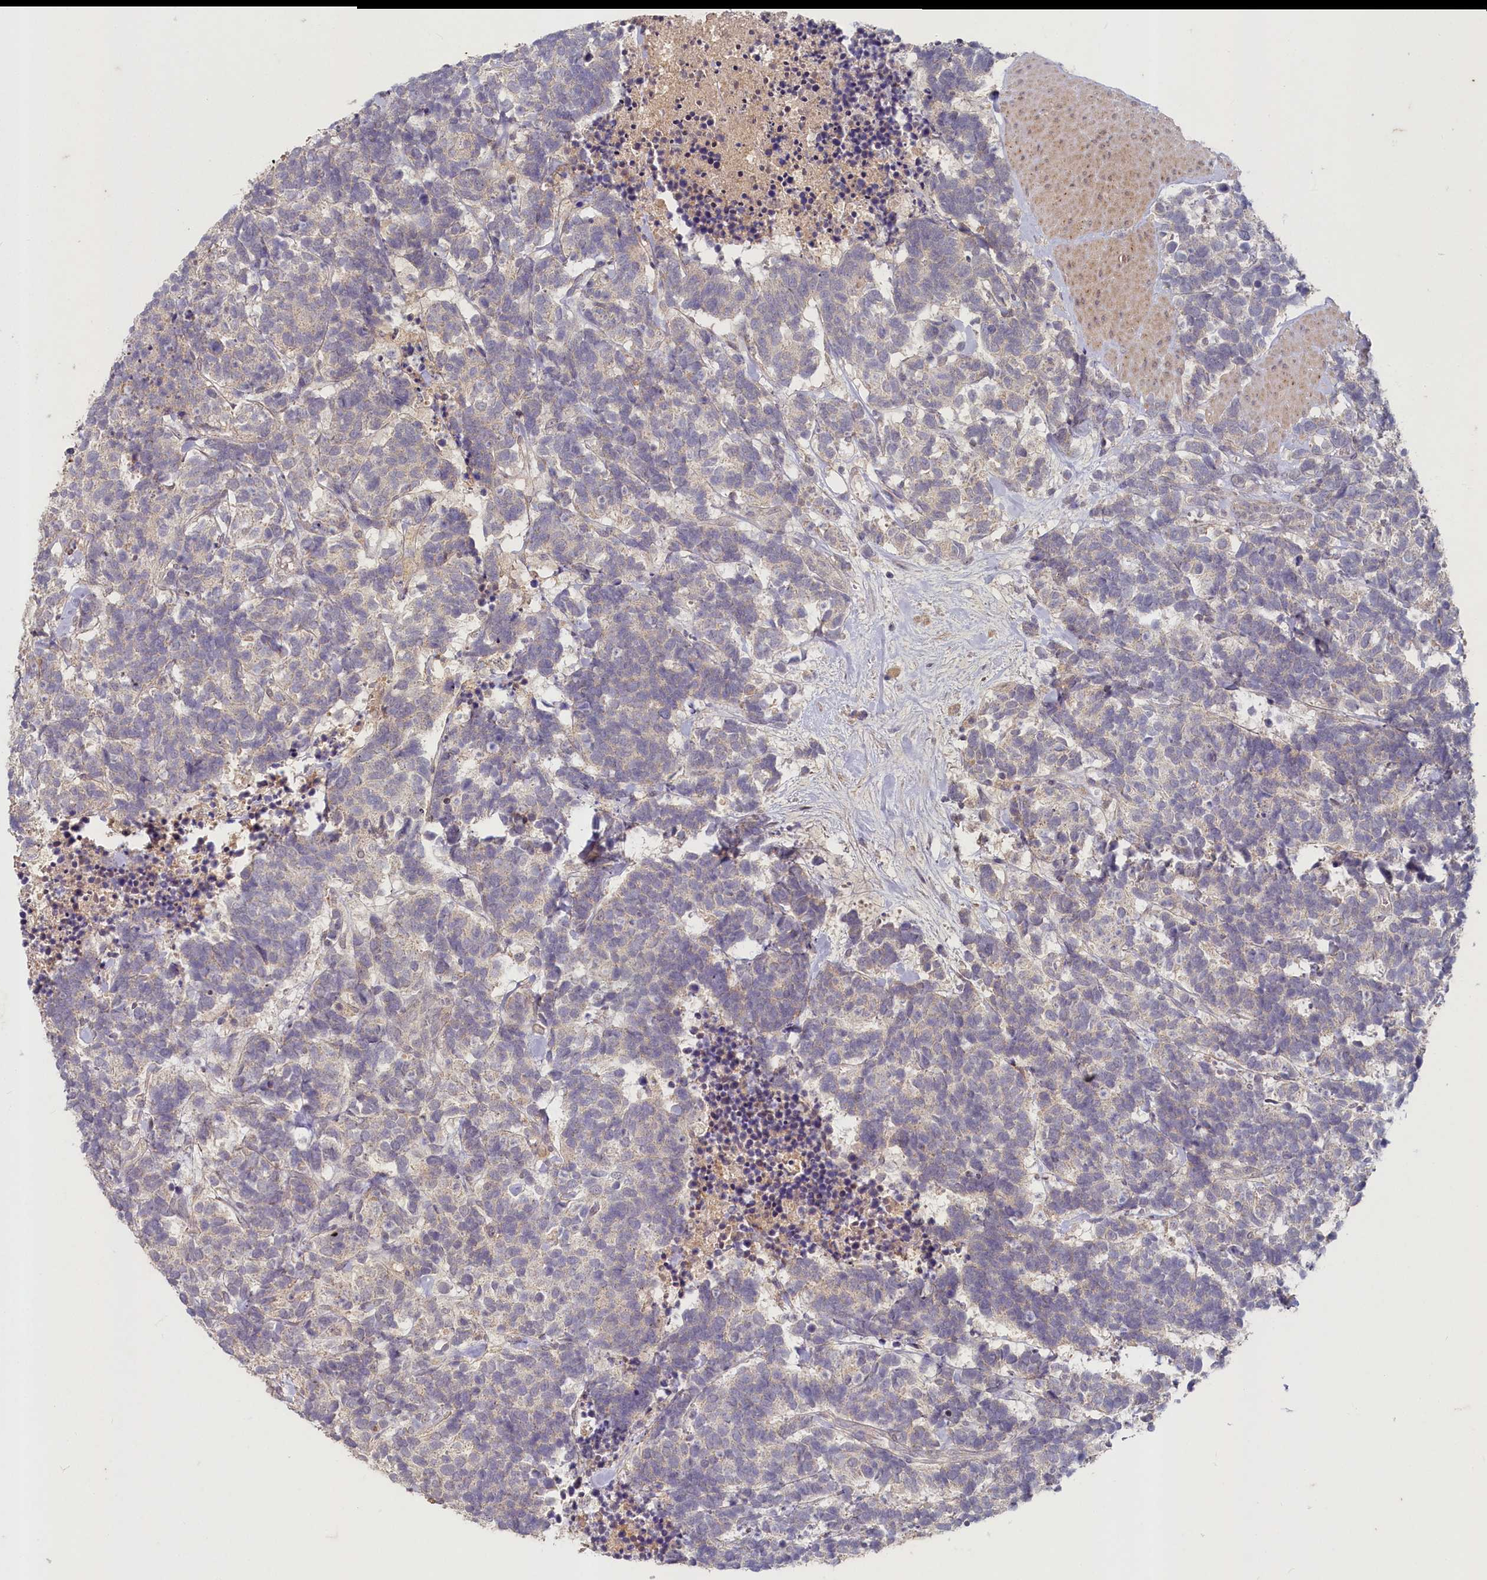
{"staining": {"intensity": "negative", "quantity": "none", "location": "none"}, "tissue": "carcinoid", "cell_type": "Tumor cells", "image_type": "cancer", "snomed": [{"axis": "morphology", "description": "Carcinoma, NOS"}, {"axis": "morphology", "description": "Carcinoid, malignant, NOS"}, {"axis": "topography", "description": "Urinary bladder"}], "caption": "Immunohistochemical staining of human carcinoid demonstrates no significant positivity in tumor cells.", "gene": "HERC3", "patient": {"sex": "male", "age": 57}}